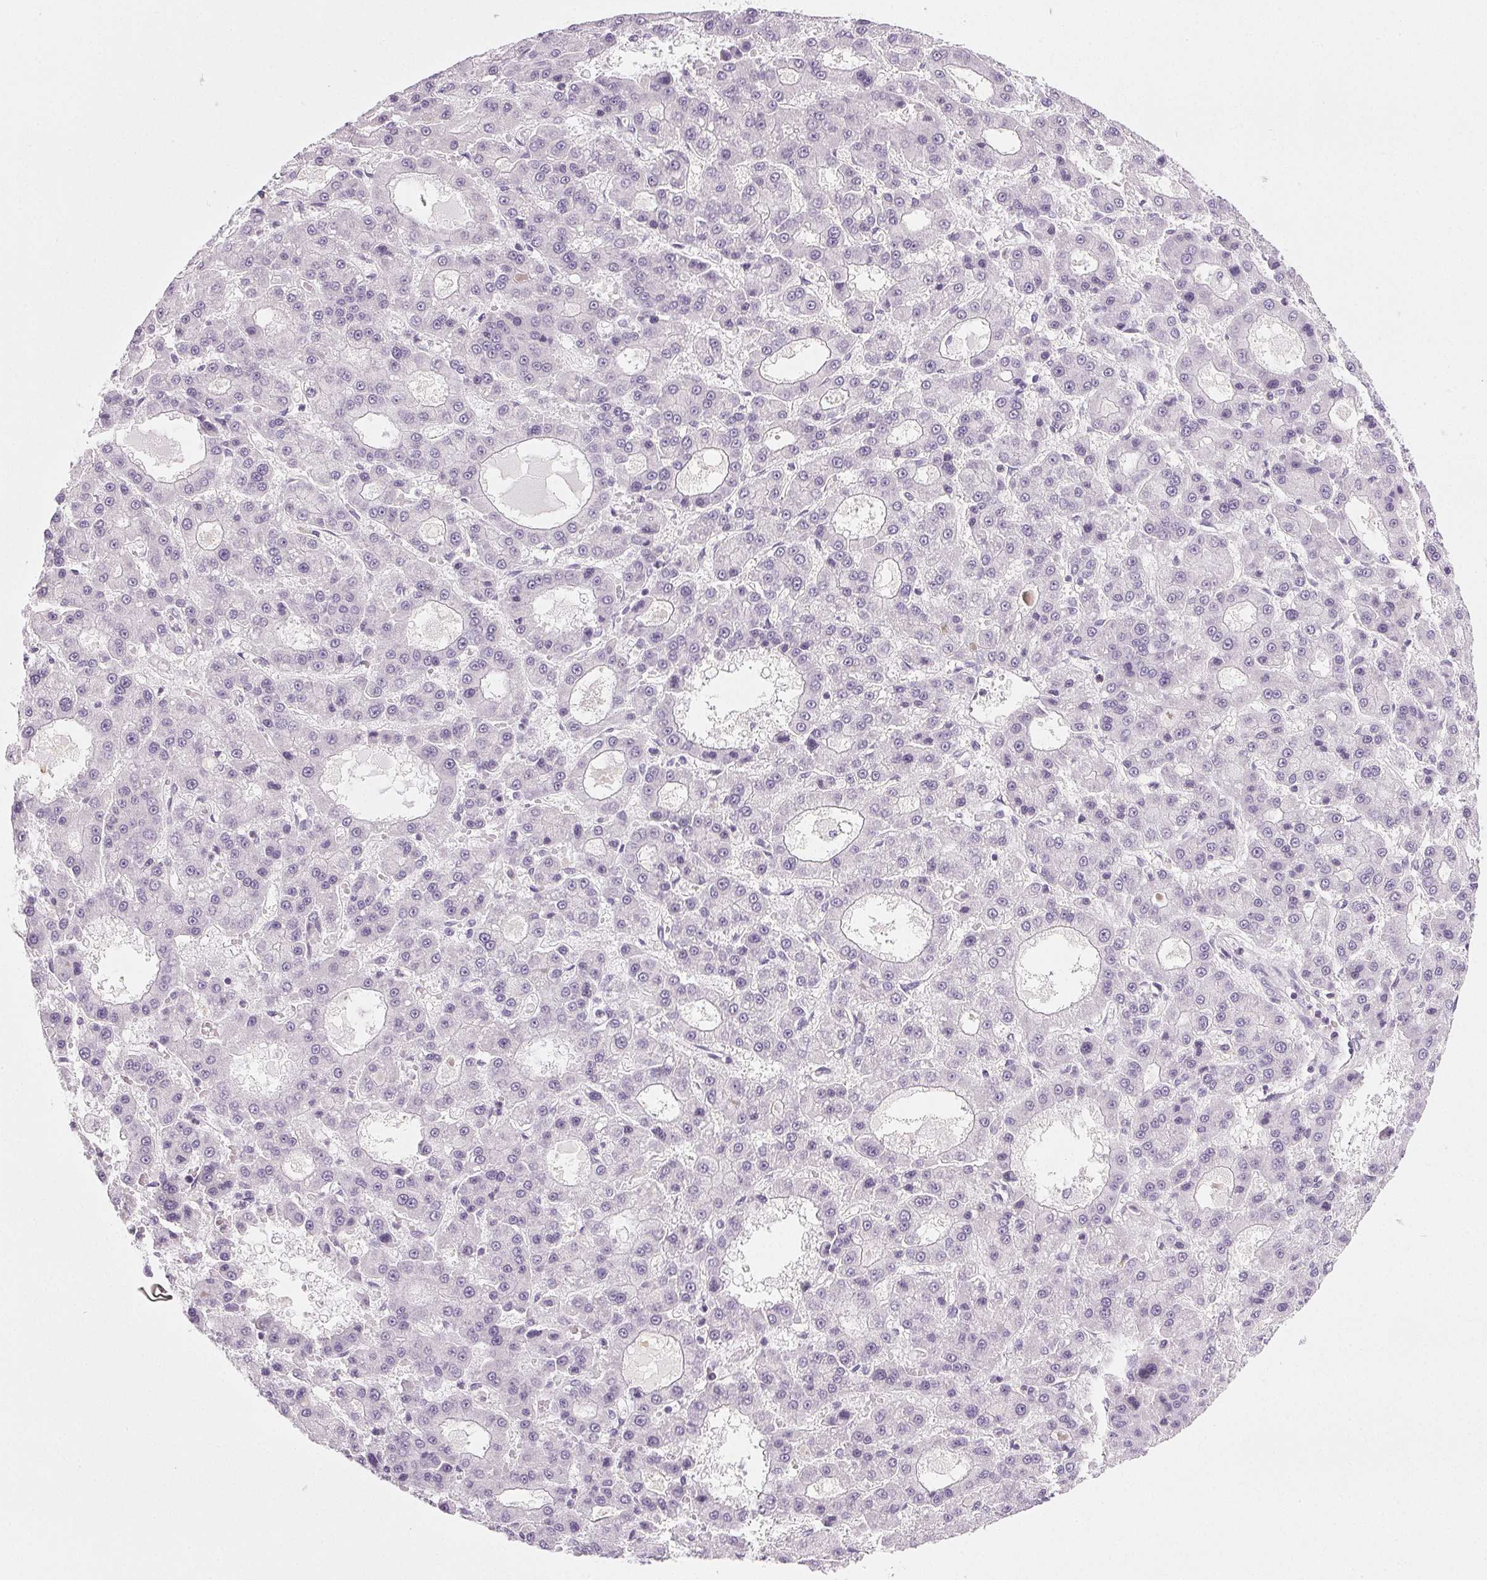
{"staining": {"intensity": "negative", "quantity": "none", "location": "none"}, "tissue": "liver cancer", "cell_type": "Tumor cells", "image_type": "cancer", "snomed": [{"axis": "morphology", "description": "Carcinoma, Hepatocellular, NOS"}, {"axis": "topography", "description": "Liver"}], "caption": "This is an immunohistochemistry micrograph of liver hepatocellular carcinoma. There is no expression in tumor cells.", "gene": "COL7A1", "patient": {"sex": "male", "age": 70}}